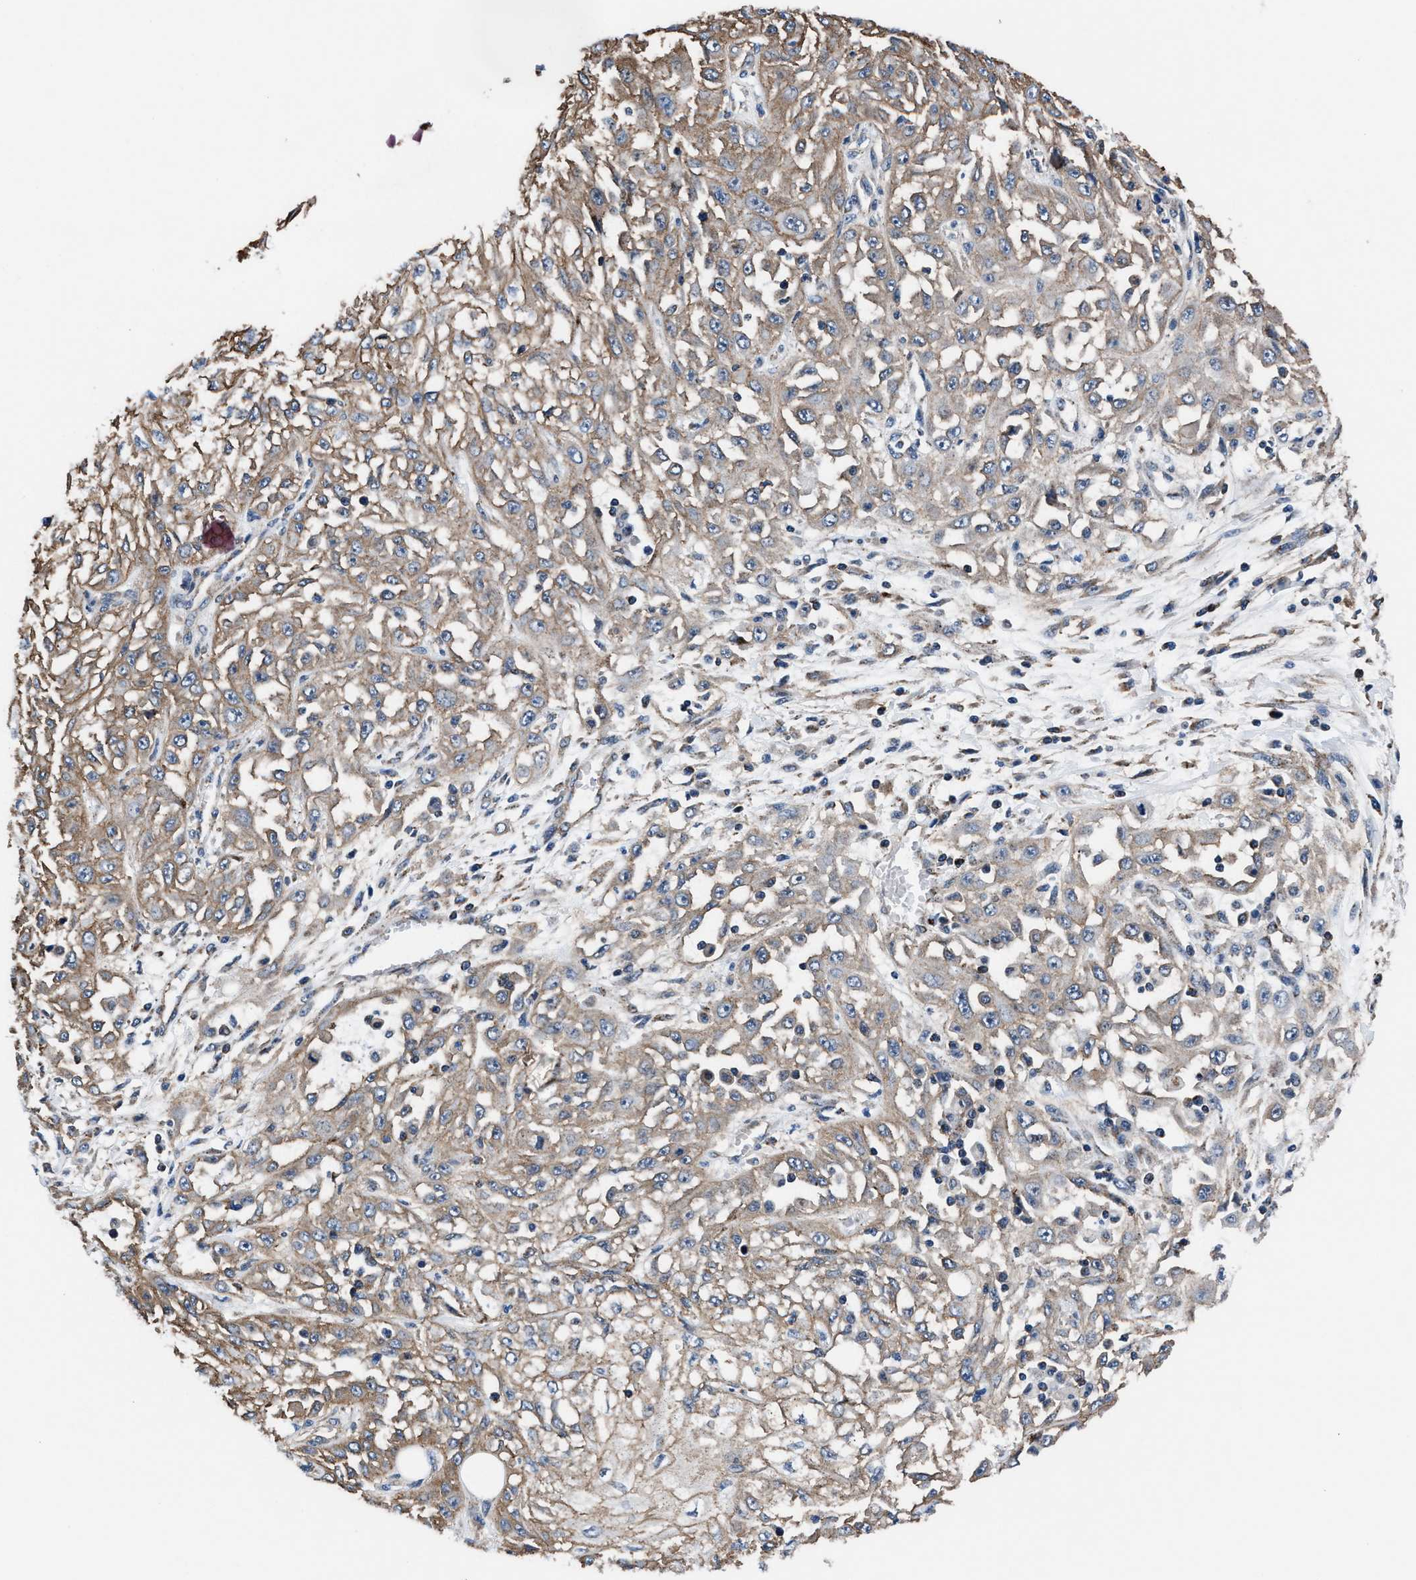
{"staining": {"intensity": "weak", "quantity": ">75%", "location": "cytoplasmic/membranous"}, "tissue": "skin cancer", "cell_type": "Tumor cells", "image_type": "cancer", "snomed": [{"axis": "morphology", "description": "Squamous cell carcinoma, NOS"}, {"axis": "morphology", "description": "Squamous cell carcinoma, metastatic, NOS"}, {"axis": "topography", "description": "Skin"}, {"axis": "topography", "description": "Lymph node"}], "caption": "Immunohistochemical staining of human skin squamous cell carcinoma shows low levels of weak cytoplasmic/membranous protein expression in approximately >75% of tumor cells.", "gene": "NKTR", "patient": {"sex": "male", "age": 75}}